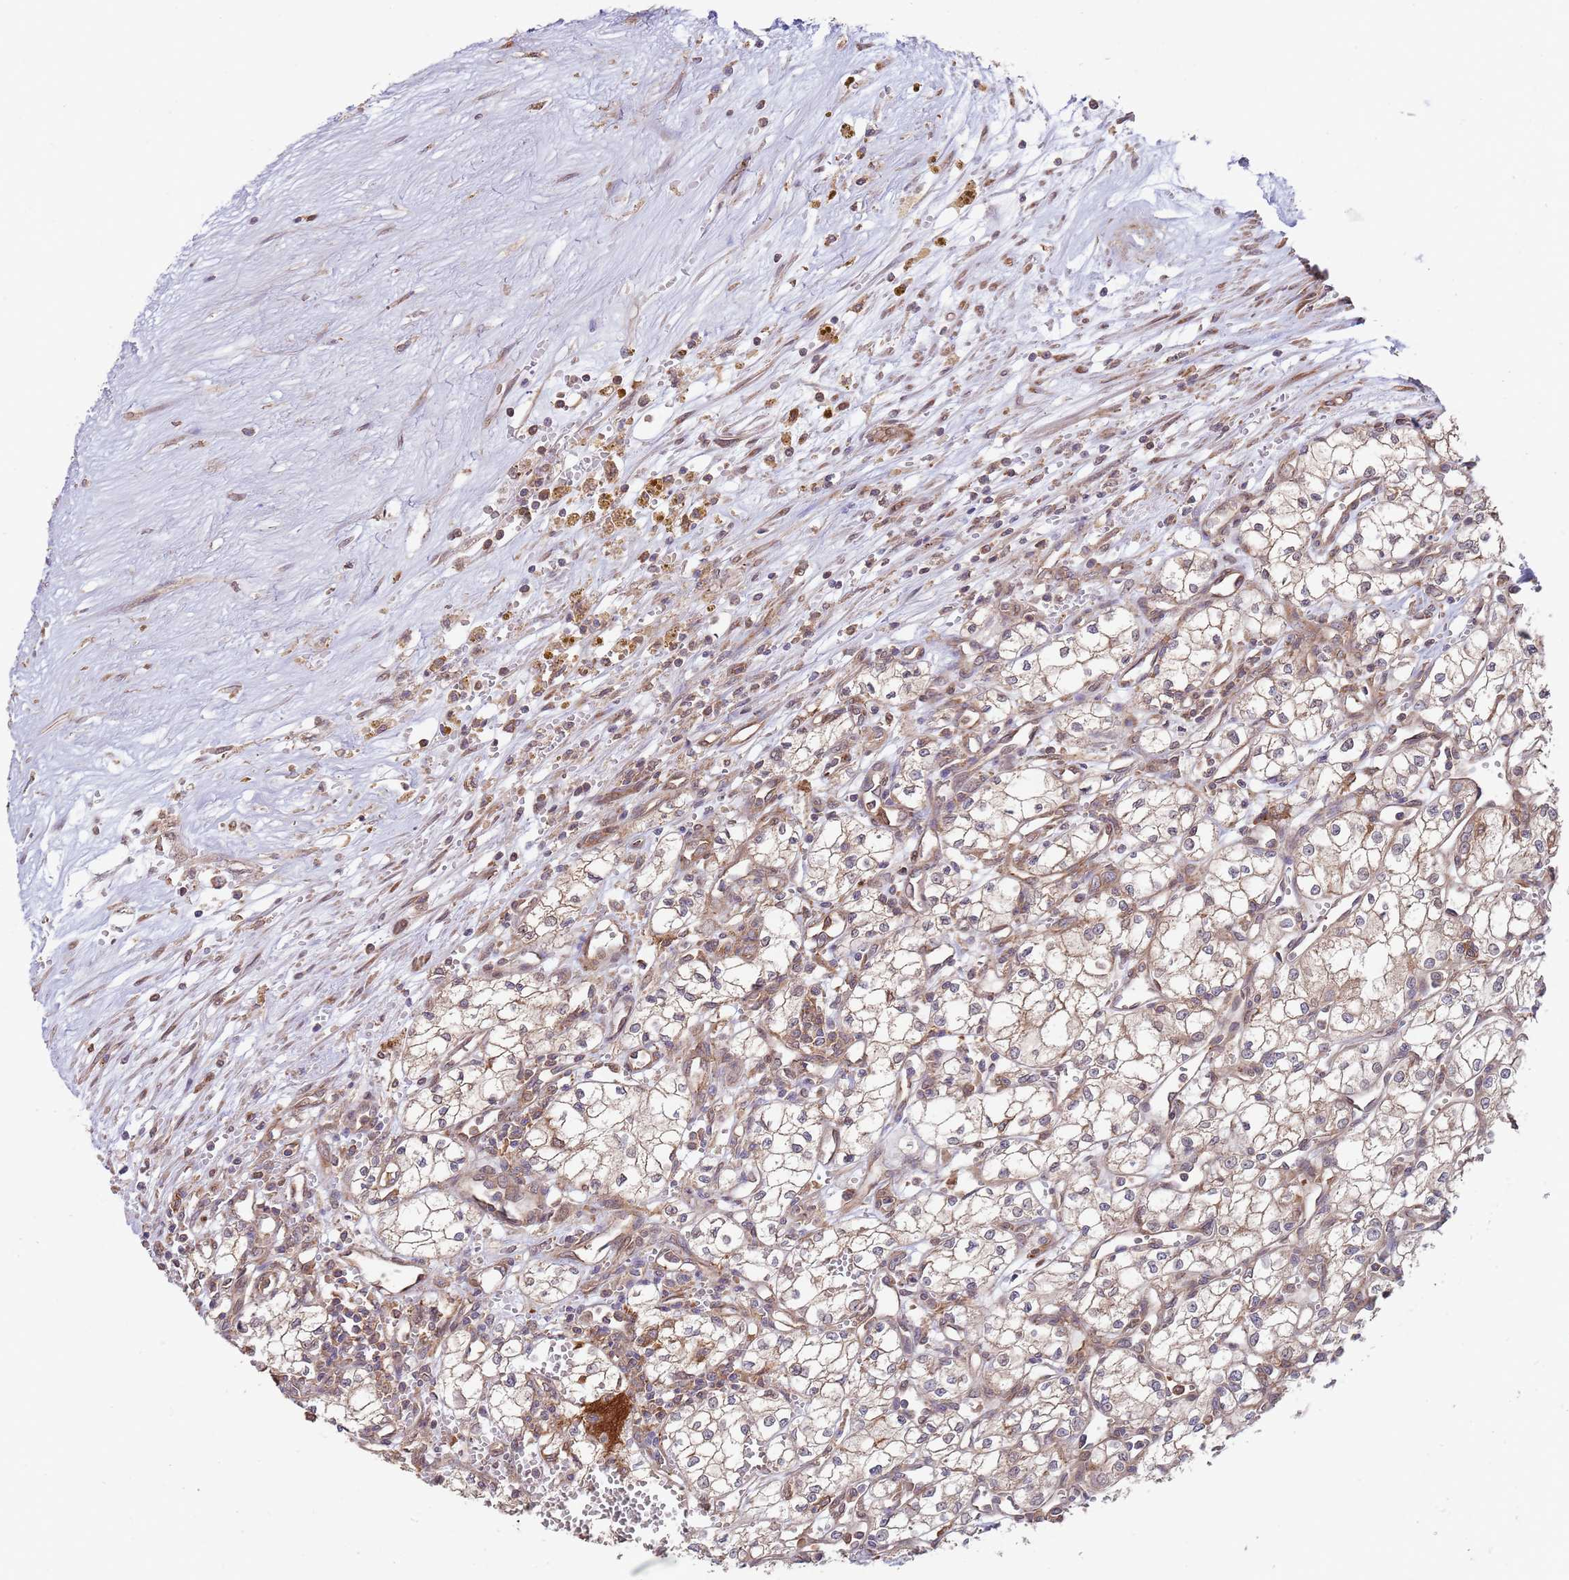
{"staining": {"intensity": "weak", "quantity": ">75%", "location": "cytoplasmic/membranous"}, "tissue": "renal cancer", "cell_type": "Tumor cells", "image_type": "cancer", "snomed": [{"axis": "morphology", "description": "Adenocarcinoma, NOS"}, {"axis": "topography", "description": "Kidney"}], "caption": "Immunohistochemical staining of human renal adenocarcinoma reveals weak cytoplasmic/membranous protein positivity in about >75% of tumor cells.", "gene": "RNF19B", "patient": {"sex": "male", "age": 59}}